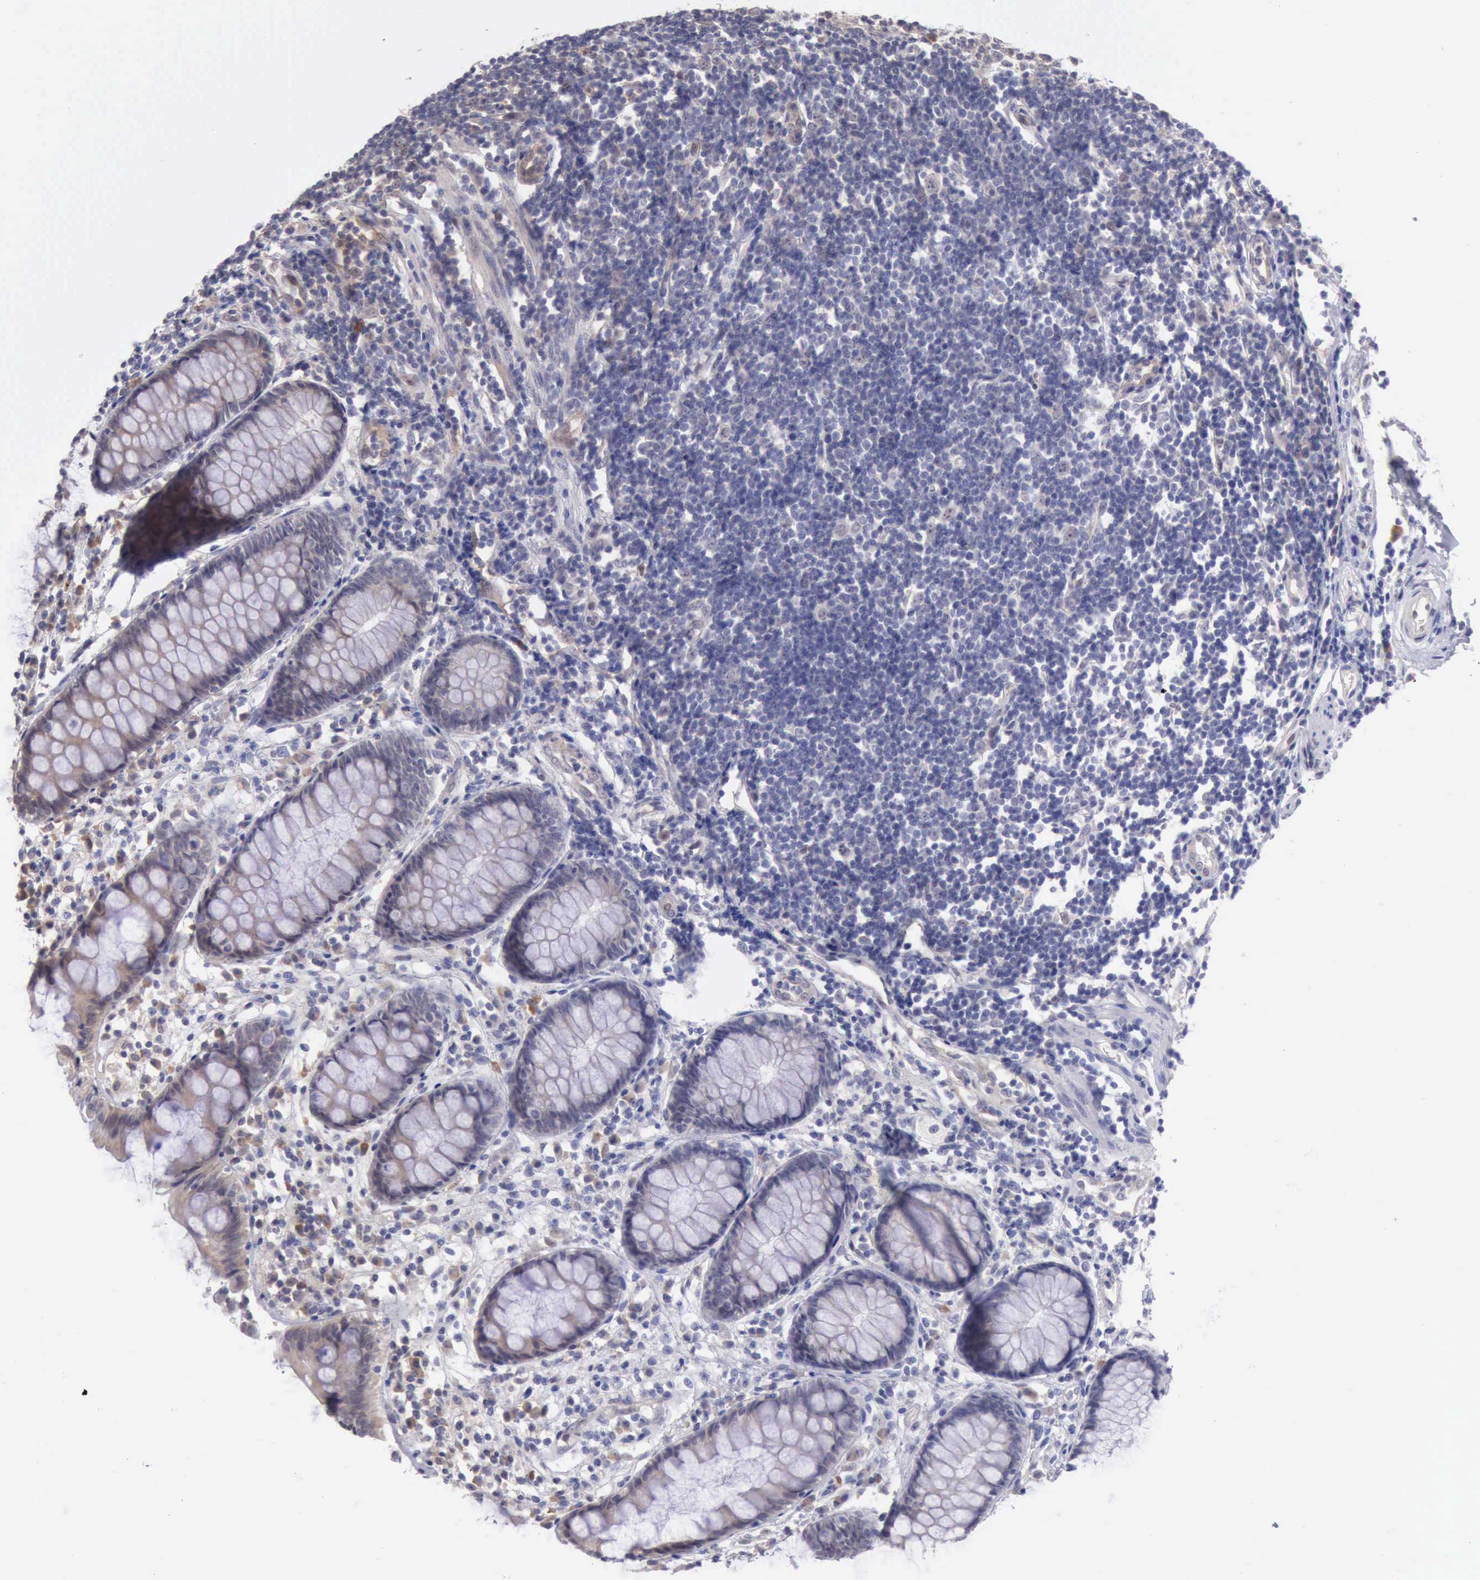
{"staining": {"intensity": "weak", "quantity": "25%-75%", "location": "cytoplasmic/membranous"}, "tissue": "rectum", "cell_type": "Glandular cells", "image_type": "normal", "snomed": [{"axis": "morphology", "description": "Normal tissue, NOS"}, {"axis": "topography", "description": "Rectum"}], "caption": "This histopathology image reveals unremarkable rectum stained with immunohistochemistry to label a protein in brown. The cytoplasmic/membranous of glandular cells show weak positivity for the protein. Nuclei are counter-stained blue.", "gene": "DNAJB7", "patient": {"sex": "female", "age": 66}}